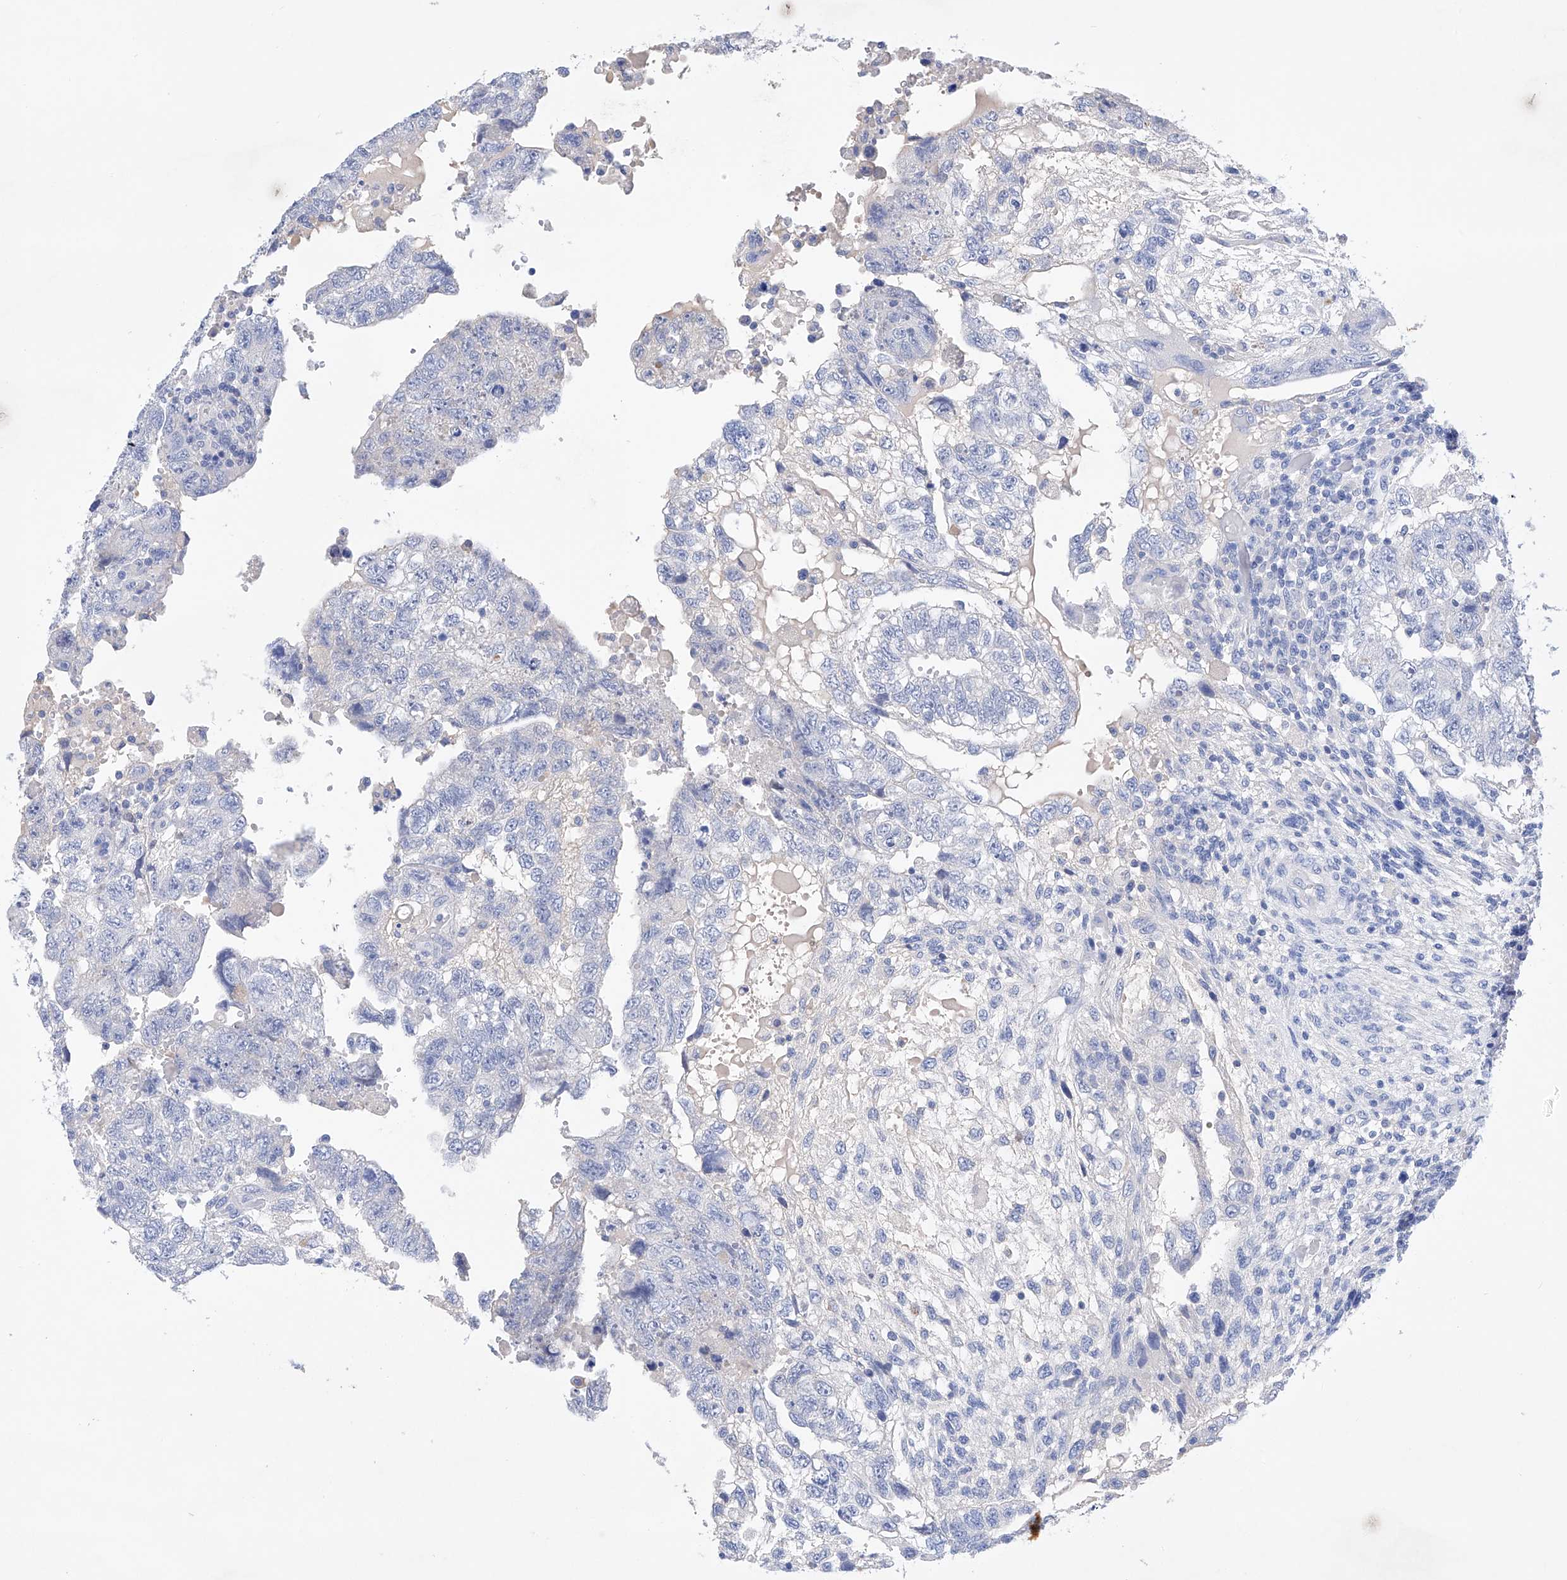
{"staining": {"intensity": "negative", "quantity": "none", "location": "none"}, "tissue": "testis cancer", "cell_type": "Tumor cells", "image_type": "cancer", "snomed": [{"axis": "morphology", "description": "Carcinoma, Embryonal, NOS"}, {"axis": "topography", "description": "Testis"}], "caption": "Immunohistochemical staining of testis embryonal carcinoma shows no significant expression in tumor cells. Brightfield microscopy of immunohistochemistry stained with DAB (brown) and hematoxylin (blue), captured at high magnification.", "gene": "LURAP1", "patient": {"sex": "male", "age": 36}}